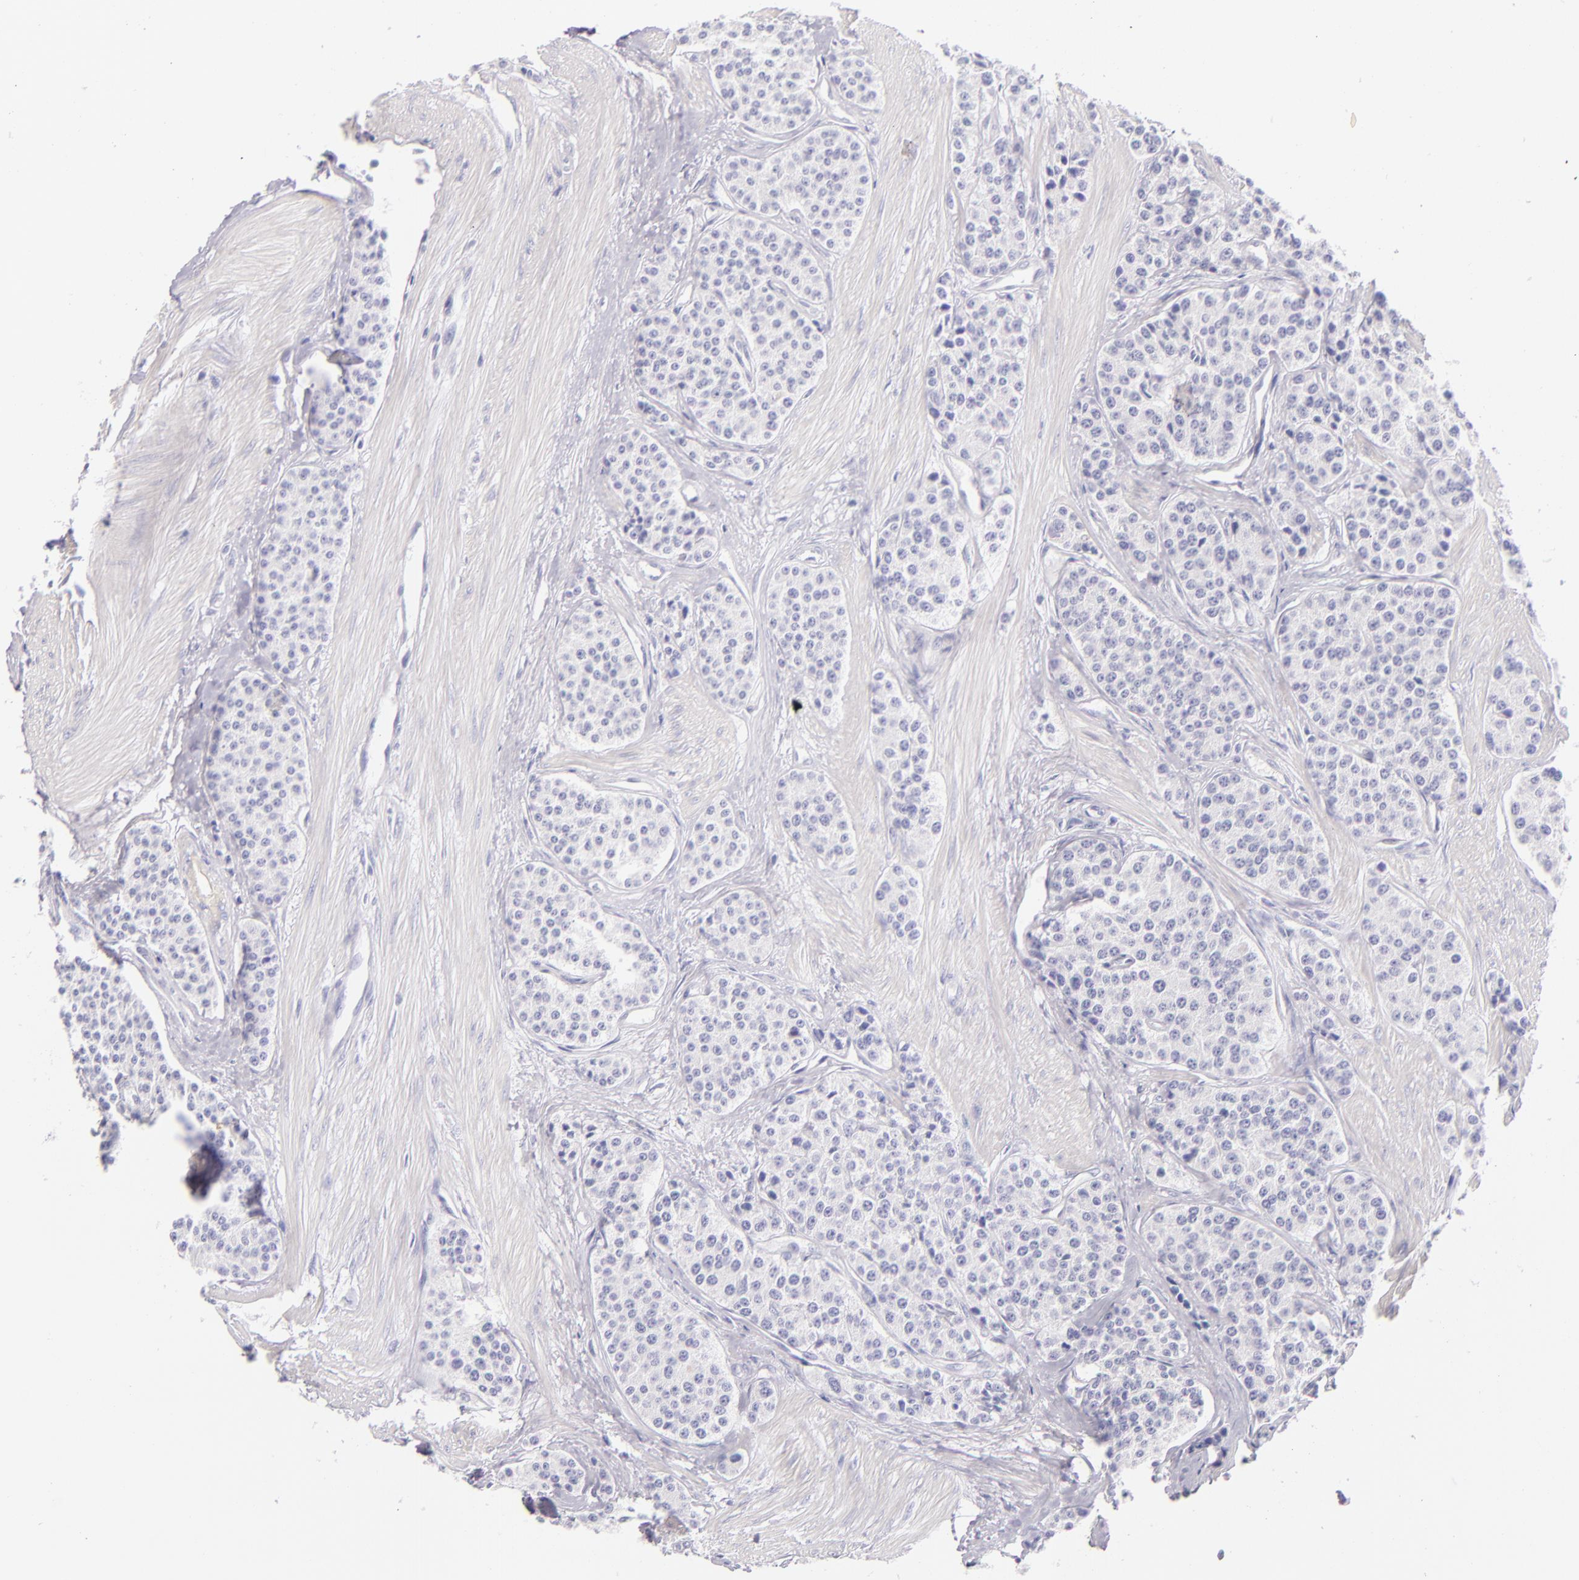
{"staining": {"intensity": "negative", "quantity": "none", "location": "none"}, "tissue": "carcinoid", "cell_type": "Tumor cells", "image_type": "cancer", "snomed": [{"axis": "morphology", "description": "Carcinoid, malignant, NOS"}, {"axis": "topography", "description": "Stomach"}], "caption": "High power microscopy micrograph of an immunohistochemistry (IHC) histopathology image of carcinoid, revealing no significant staining in tumor cells. The staining was performed using DAB (3,3'-diaminobenzidine) to visualize the protein expression in brown, while the nuclei were stained in blue with hematoxylin (Magnification: 20x).", "gene": "INA", "patient": {"sex": "female", "age": 76}}